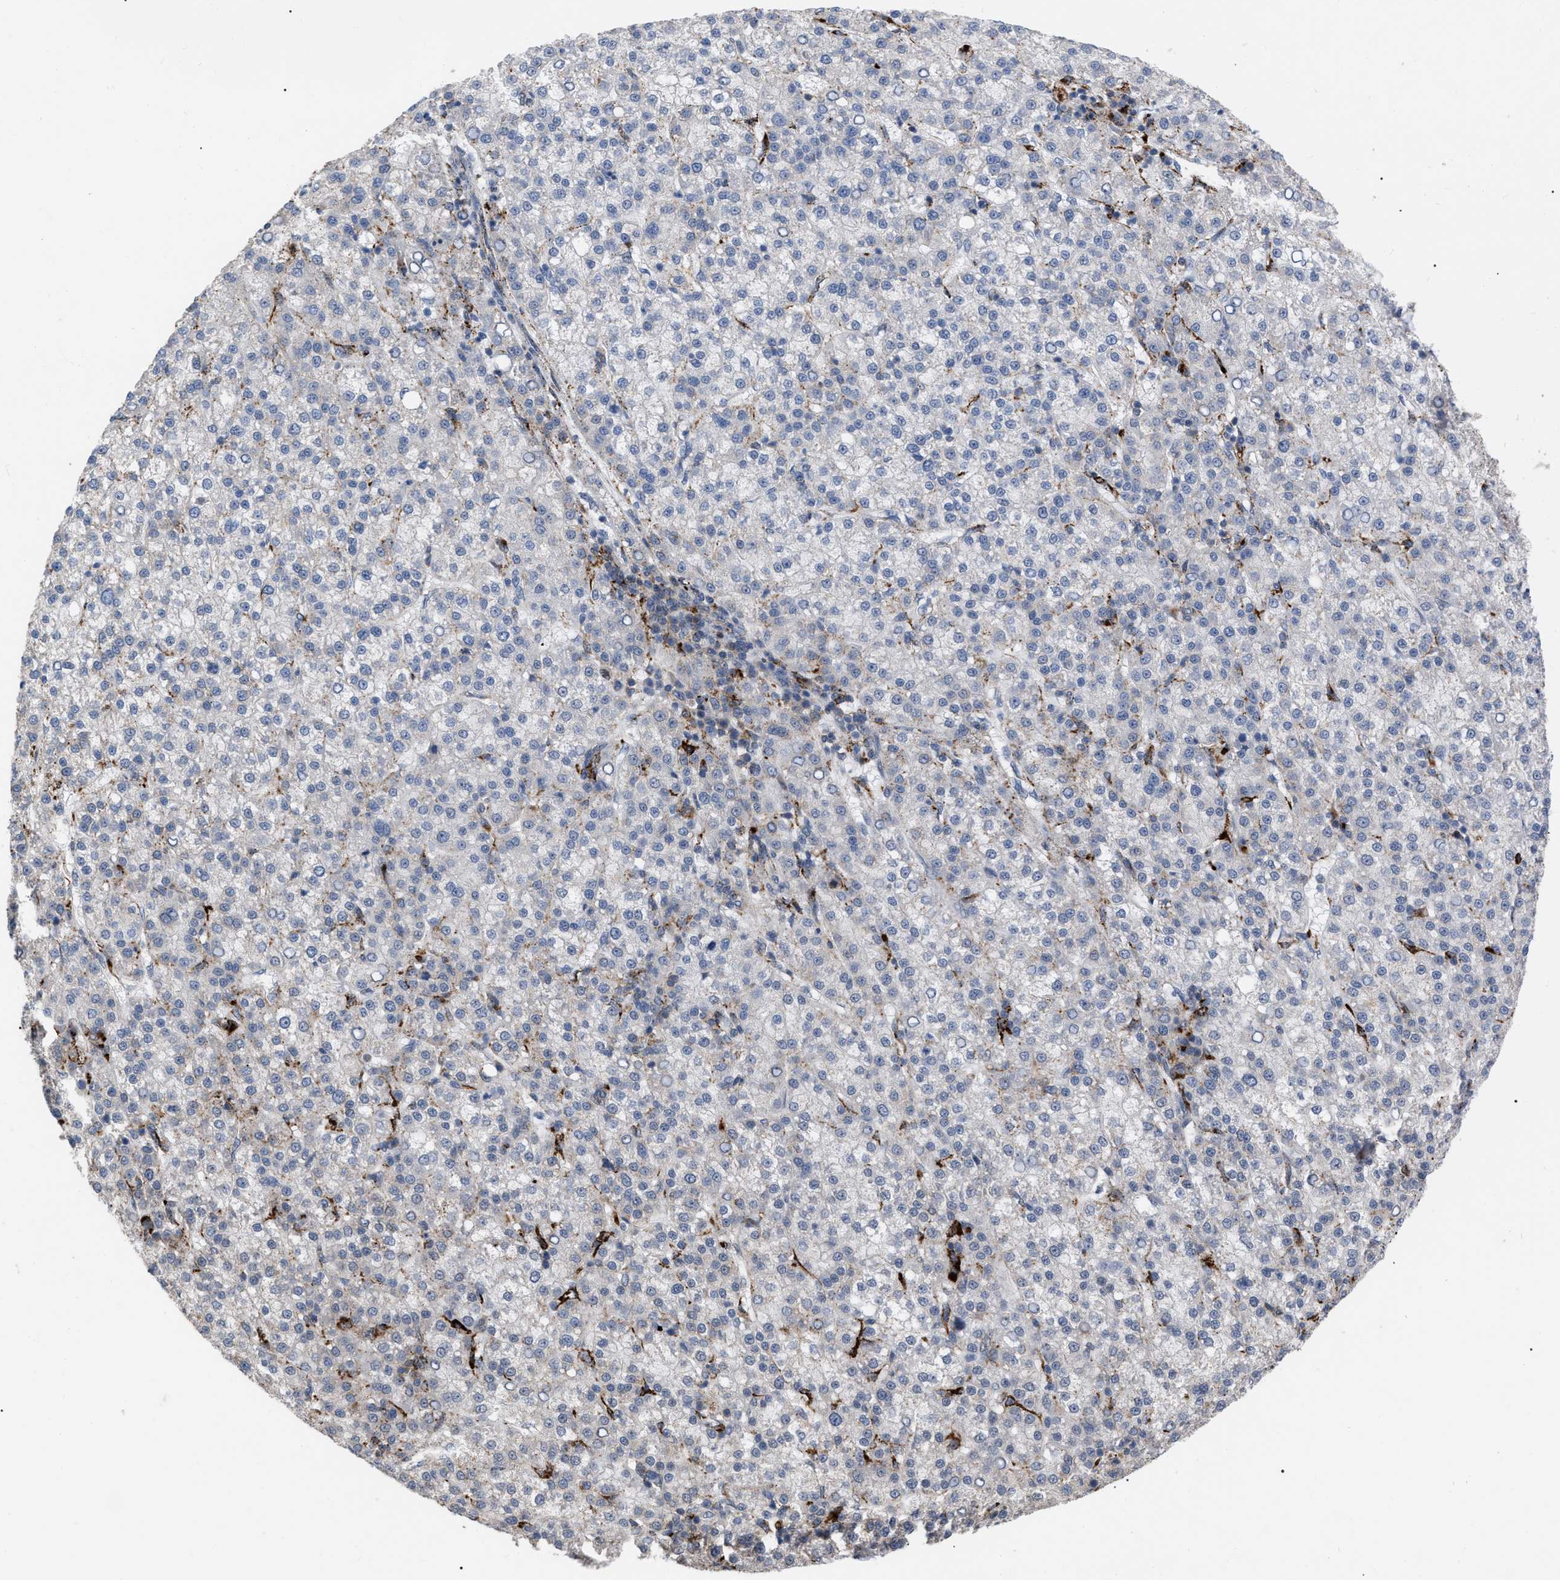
{"staining": {"intensity": "negative", "quantity": "none", "location": "none"}, "tissue": "liver cancer", "cell_type": "Tumor cells", "image_type": "cancer", "snomed": [{"axis": "morphology", "description": "Carcinoma, Hepatocellular, NOS"}, {"axis": "topography", "description": "Liver"}], "caption": "Liver cancer was stained to show a protein in brown. There is no significant expression in tumor cells.", "gene": "UPF1", "patient": {"sex": "female", "age": 58}}